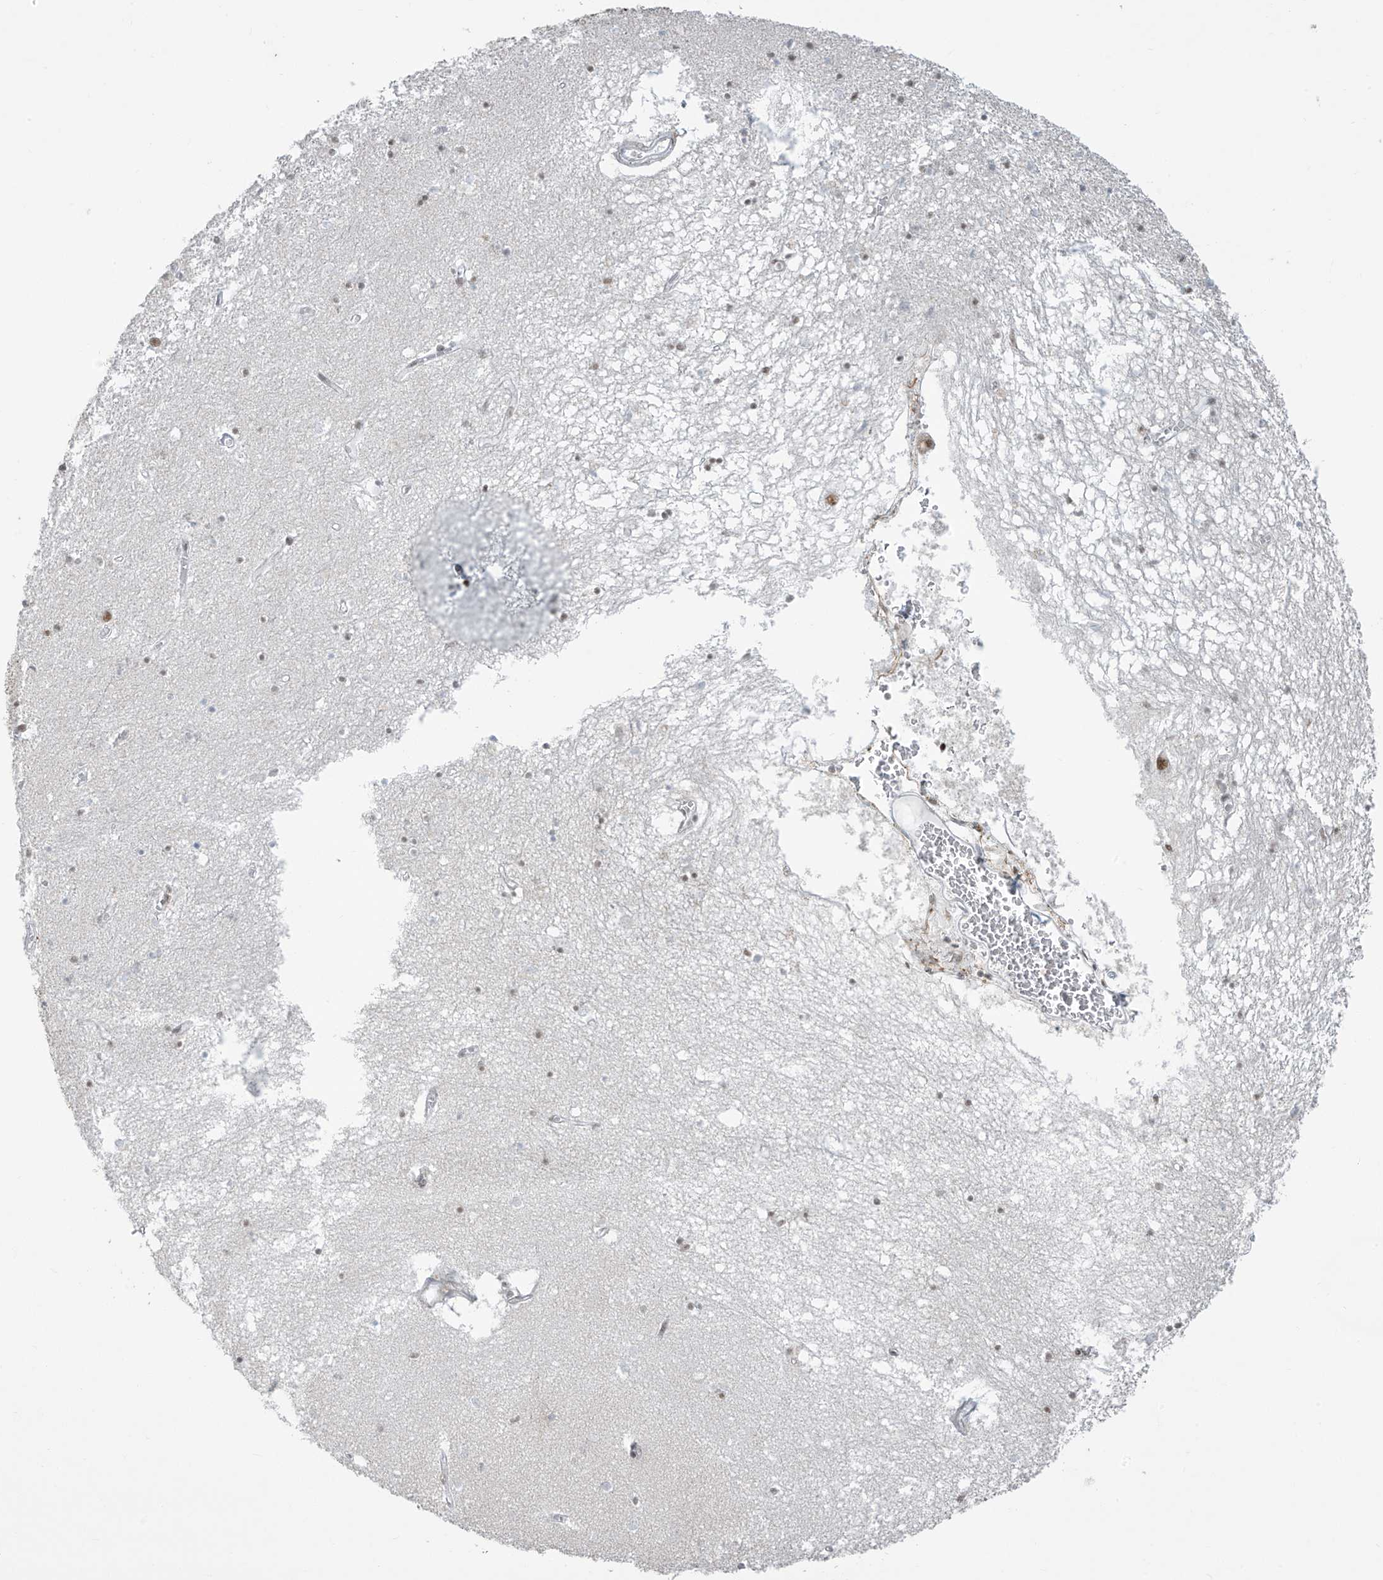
{"staining": {"intensity": "moderate", "quantity": "<25%", "location": "nuclear"}, "tissue": "hippocampus", "cell_type": "Glial cells", "image_type": "normal", "snomed": [{"axis": "morphology", "description": "Normal tissue, NOS"}, {"axis": "topography", "description": "Hippocampus"}], "caption": "Immunohistochemical staining of benign hippocampus demonstrates moderate nuclear protein expression in about <25% of glial cells. Using DAB (brown) and hematoxylin (blue) stains, captured at high magnification using brightfield microscopy.", "gene": "MS4A6A", "patient": {"sex": "male", "age": 70}}